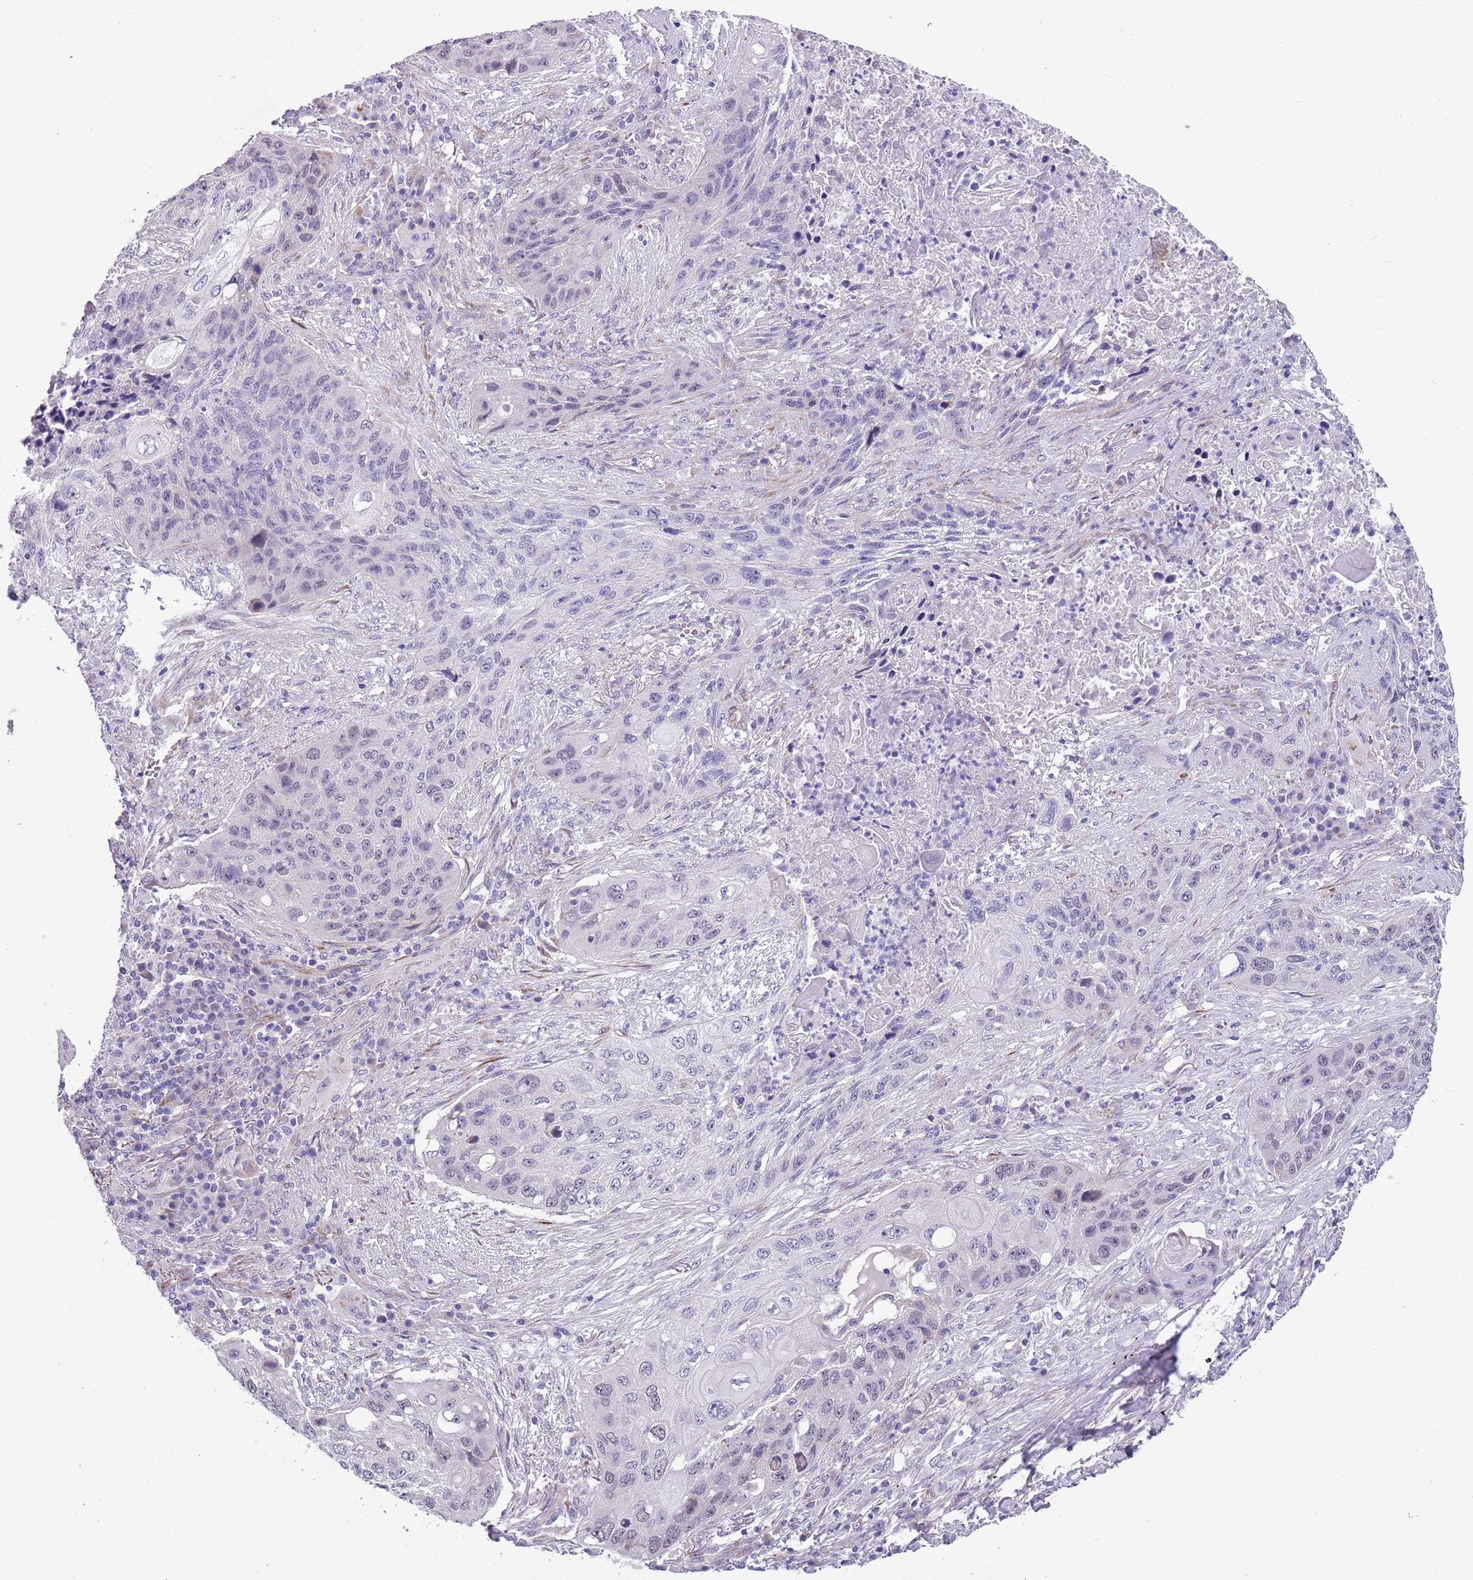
{"staining": {"intensity": "negative", "quantity": "none", "location": "none"}, "tissue": "lung cancer", "cell_type": "Tumor cells", "image_type": "cancer", "snomed": [{"axis": "morphology", "description": "Squamous cell carcinoma, NOS"}, {"axis": "topography", "description": "Lung"}], "caption": "The histopathology image exhibits no significant positivity in tumor cells of squamous cell carcinoma (lung).", "gene": "MRPL32", "patient": {"sex": "female", "age": 63}}